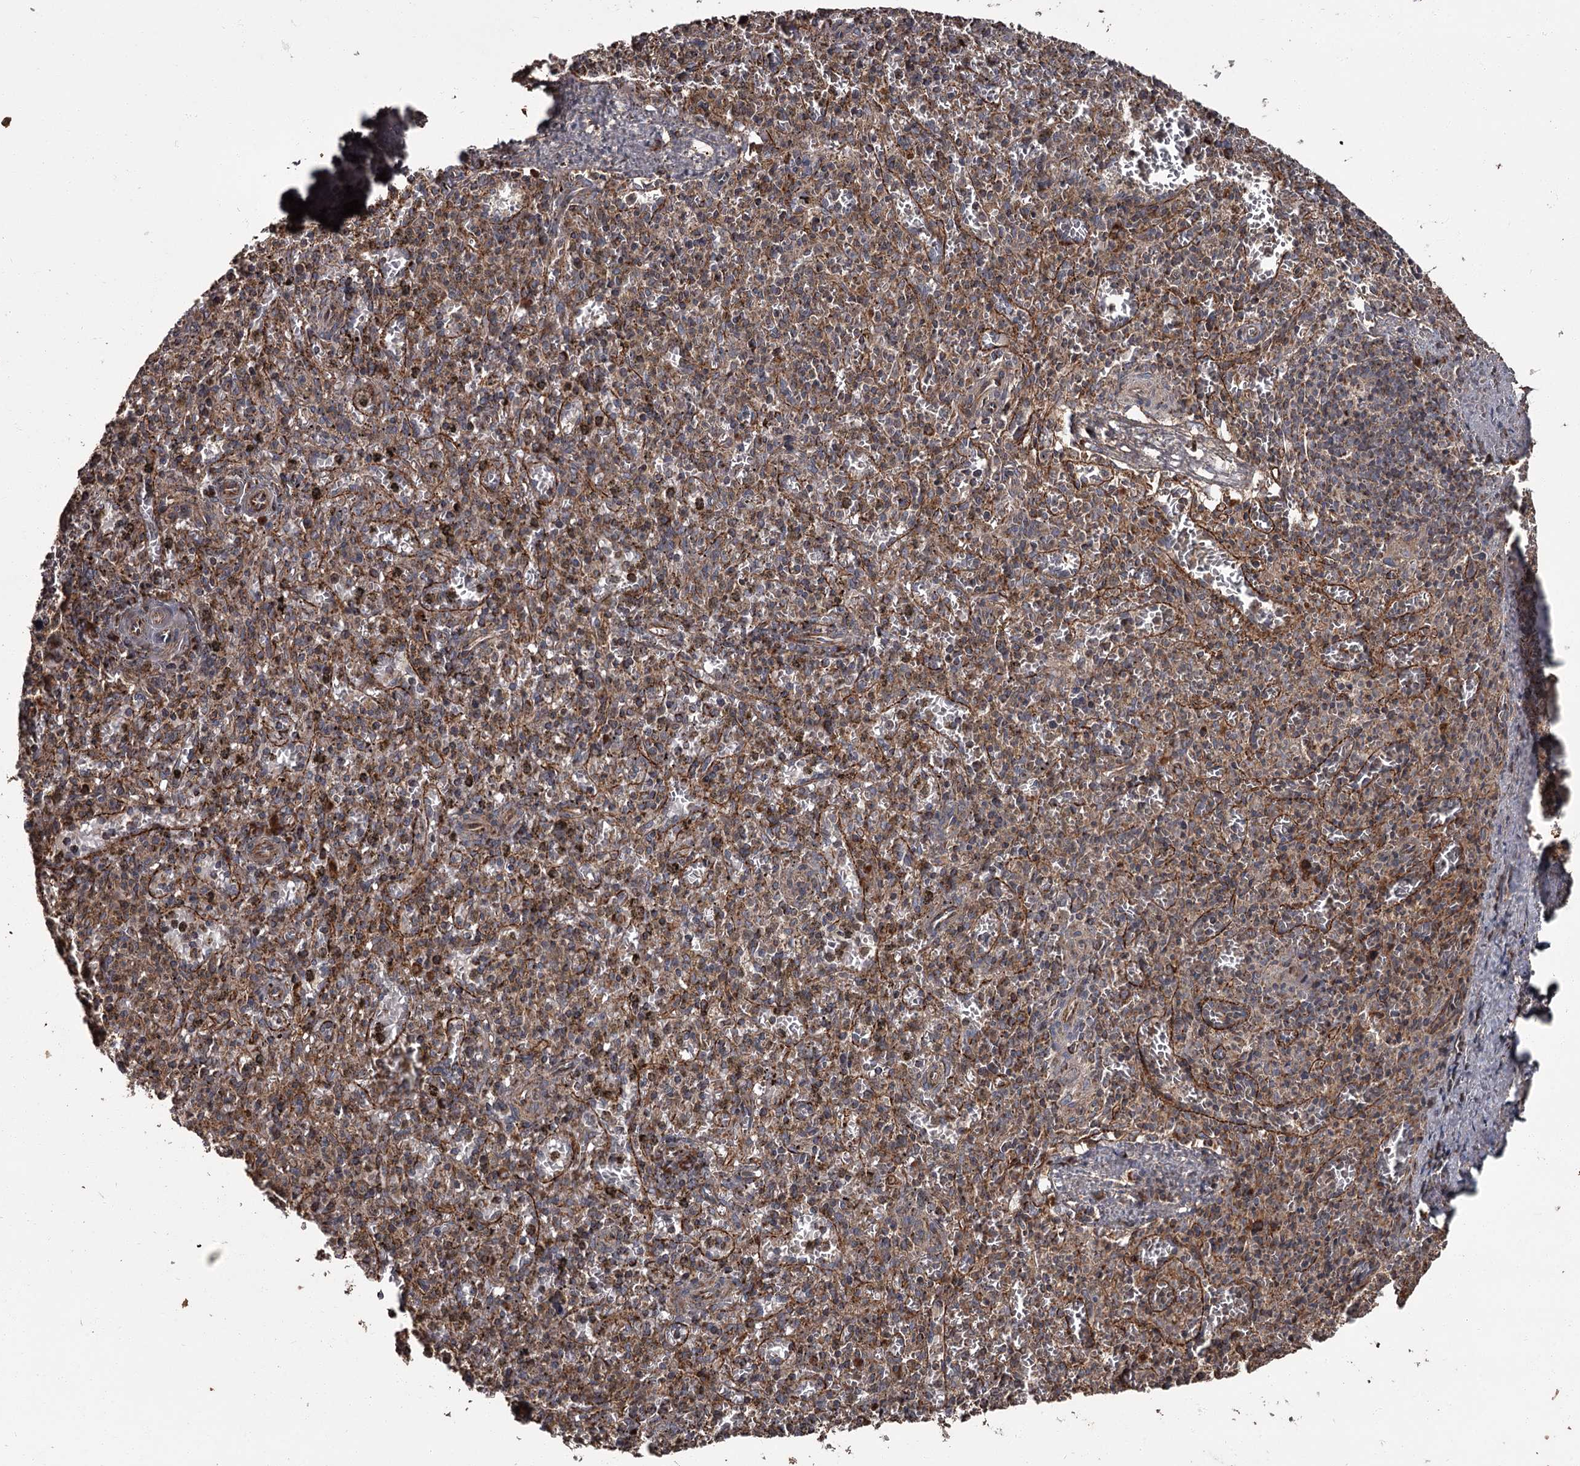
{"staining": {"intensity": "strong", "quantity": "25%-75%", "location": "cytoplasmic/membranous"}, "tissue": "spleen", "cell_type": "Cells in red pulp", "image_type": "normal", "snomed": [{"axis": "morphology", "description": "Normal tissue, NOS"}, {"axis": "topography", "description": "Spleen"}], "caption": "Cells in red pulp reveal strong cytoplasmic/membranous positivity in about 25%-75% of cells in normal spleen.", "gene": "THAP9", "patient": {"sex": "male", "age": 72}}